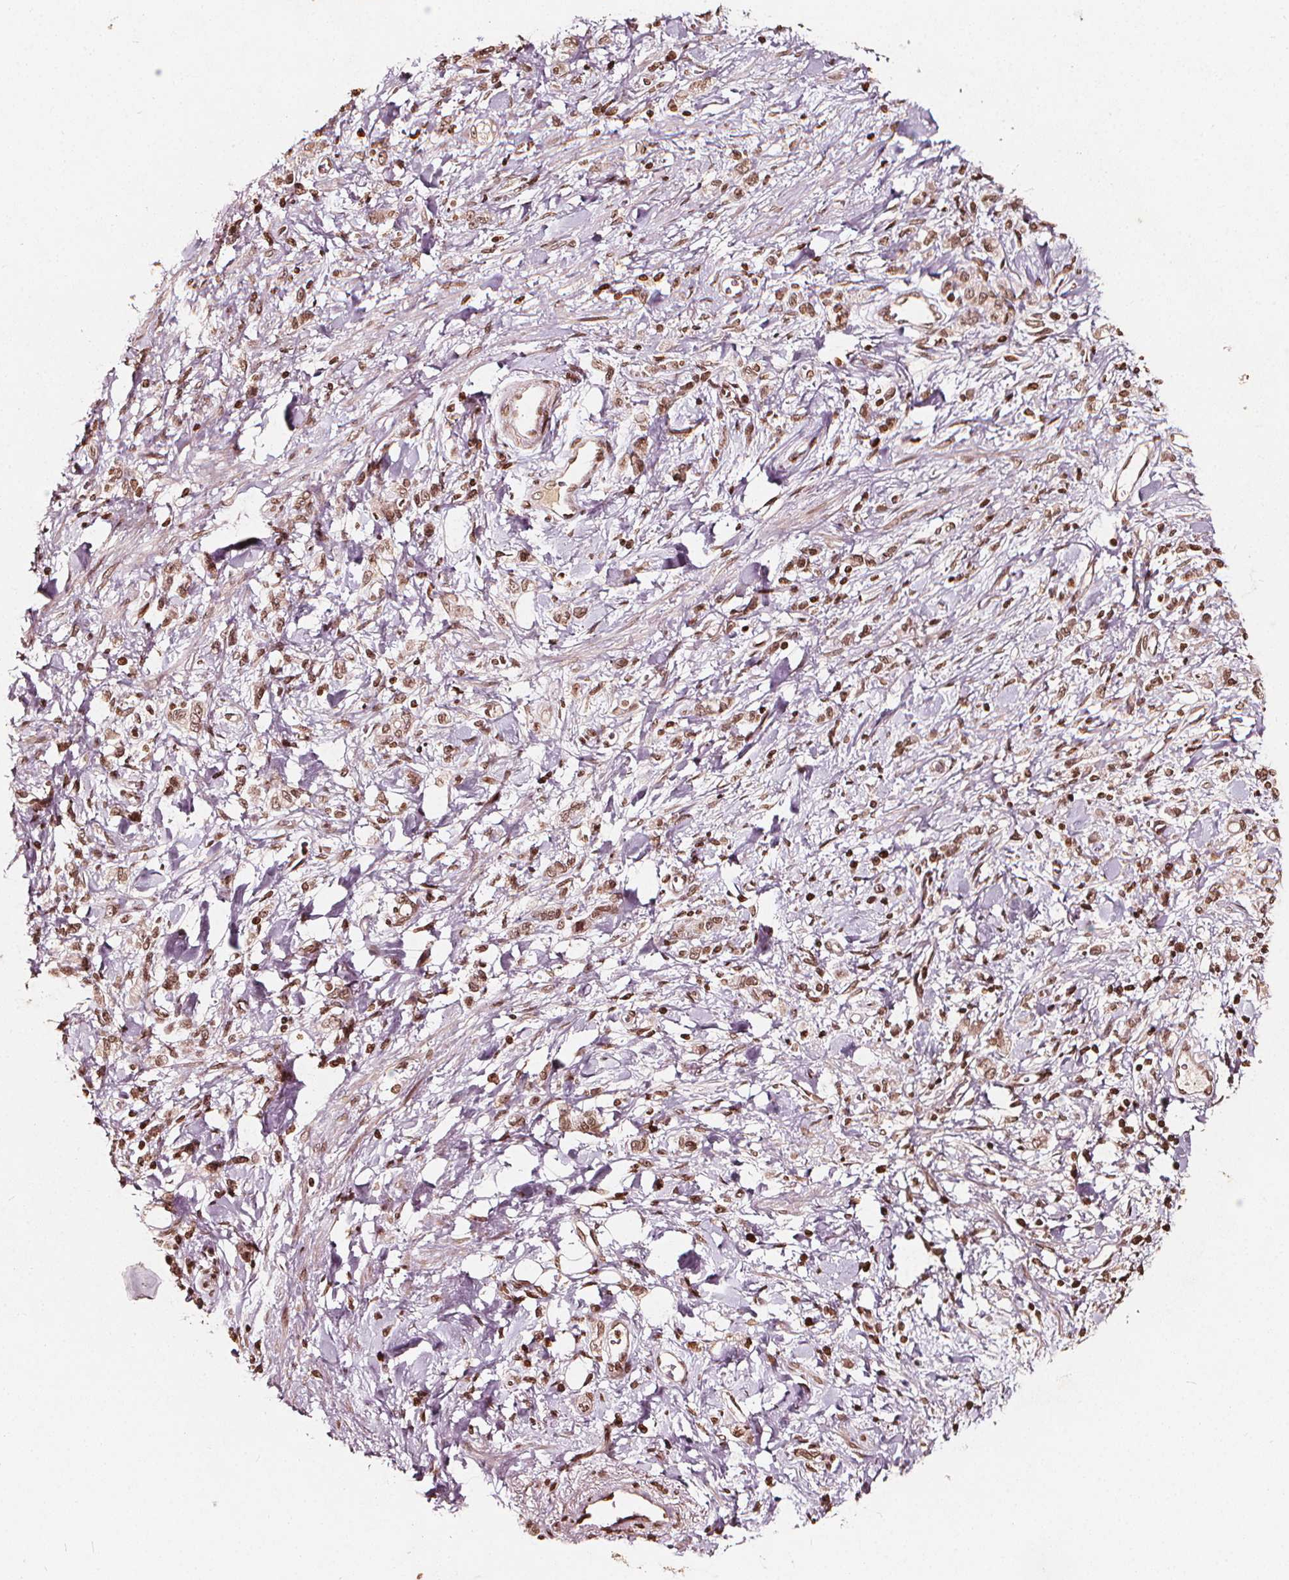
{"staining": {"intensity": "moderate", "quantity": ">75%", "location": "nuclear"}, "tissue": "stomach cancer", "cell_type": "Tumor cells", "image_type": "cancer", "snomed": [{"axis": "morphology", "description": "Adenocarcinoma, NOS"}, {"axis": "topography", "description": "Stomach"}], "caption": "Protein expression analysis of stomach cancer (adenocarcinoma) exhibits moderate nuclear positivity in approximately >75% of tumor cells.", "gene": "H3C14", "patient": {"sex": "male", "age": 77}}